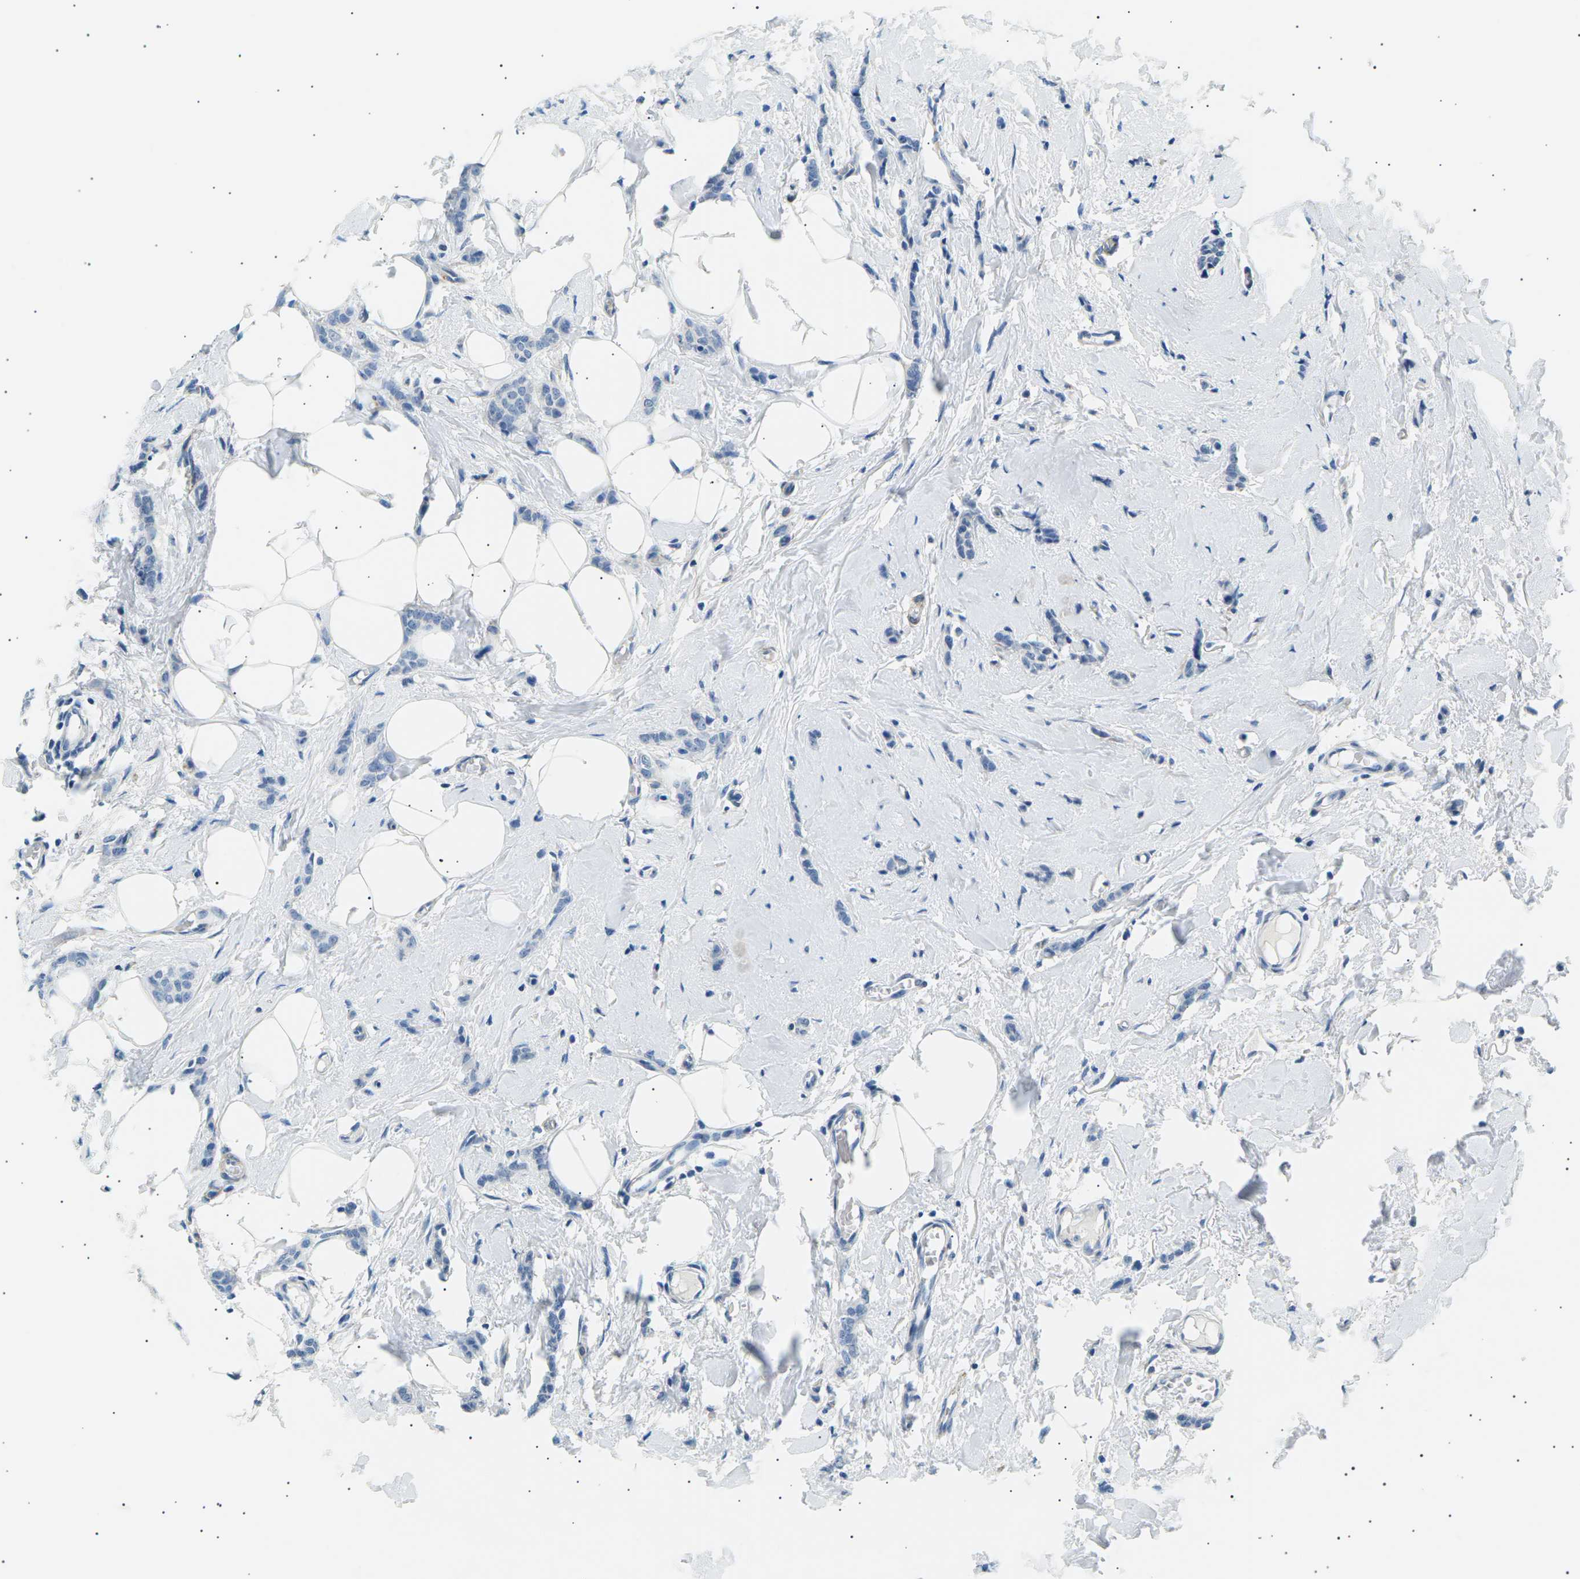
{"staining": {"intensity": "negative", "quantity": "none", "location": "none"}, "tissue": "breast cancer", "cell_type": "Tumor cells", "image_type": "cancer", "snomed": [{"axis": "morphology", "description": "Lobular carcinoma"}, {"axis": "topography", "description": "Skin"}, {"axis": "topography", "description": "Breast"}], "caption": "Tumor cells show no significant protein expression in breast lobular carcinoma.", "gene": "SEPTIN5", "patient": {"sex": "female", "age": 46}}